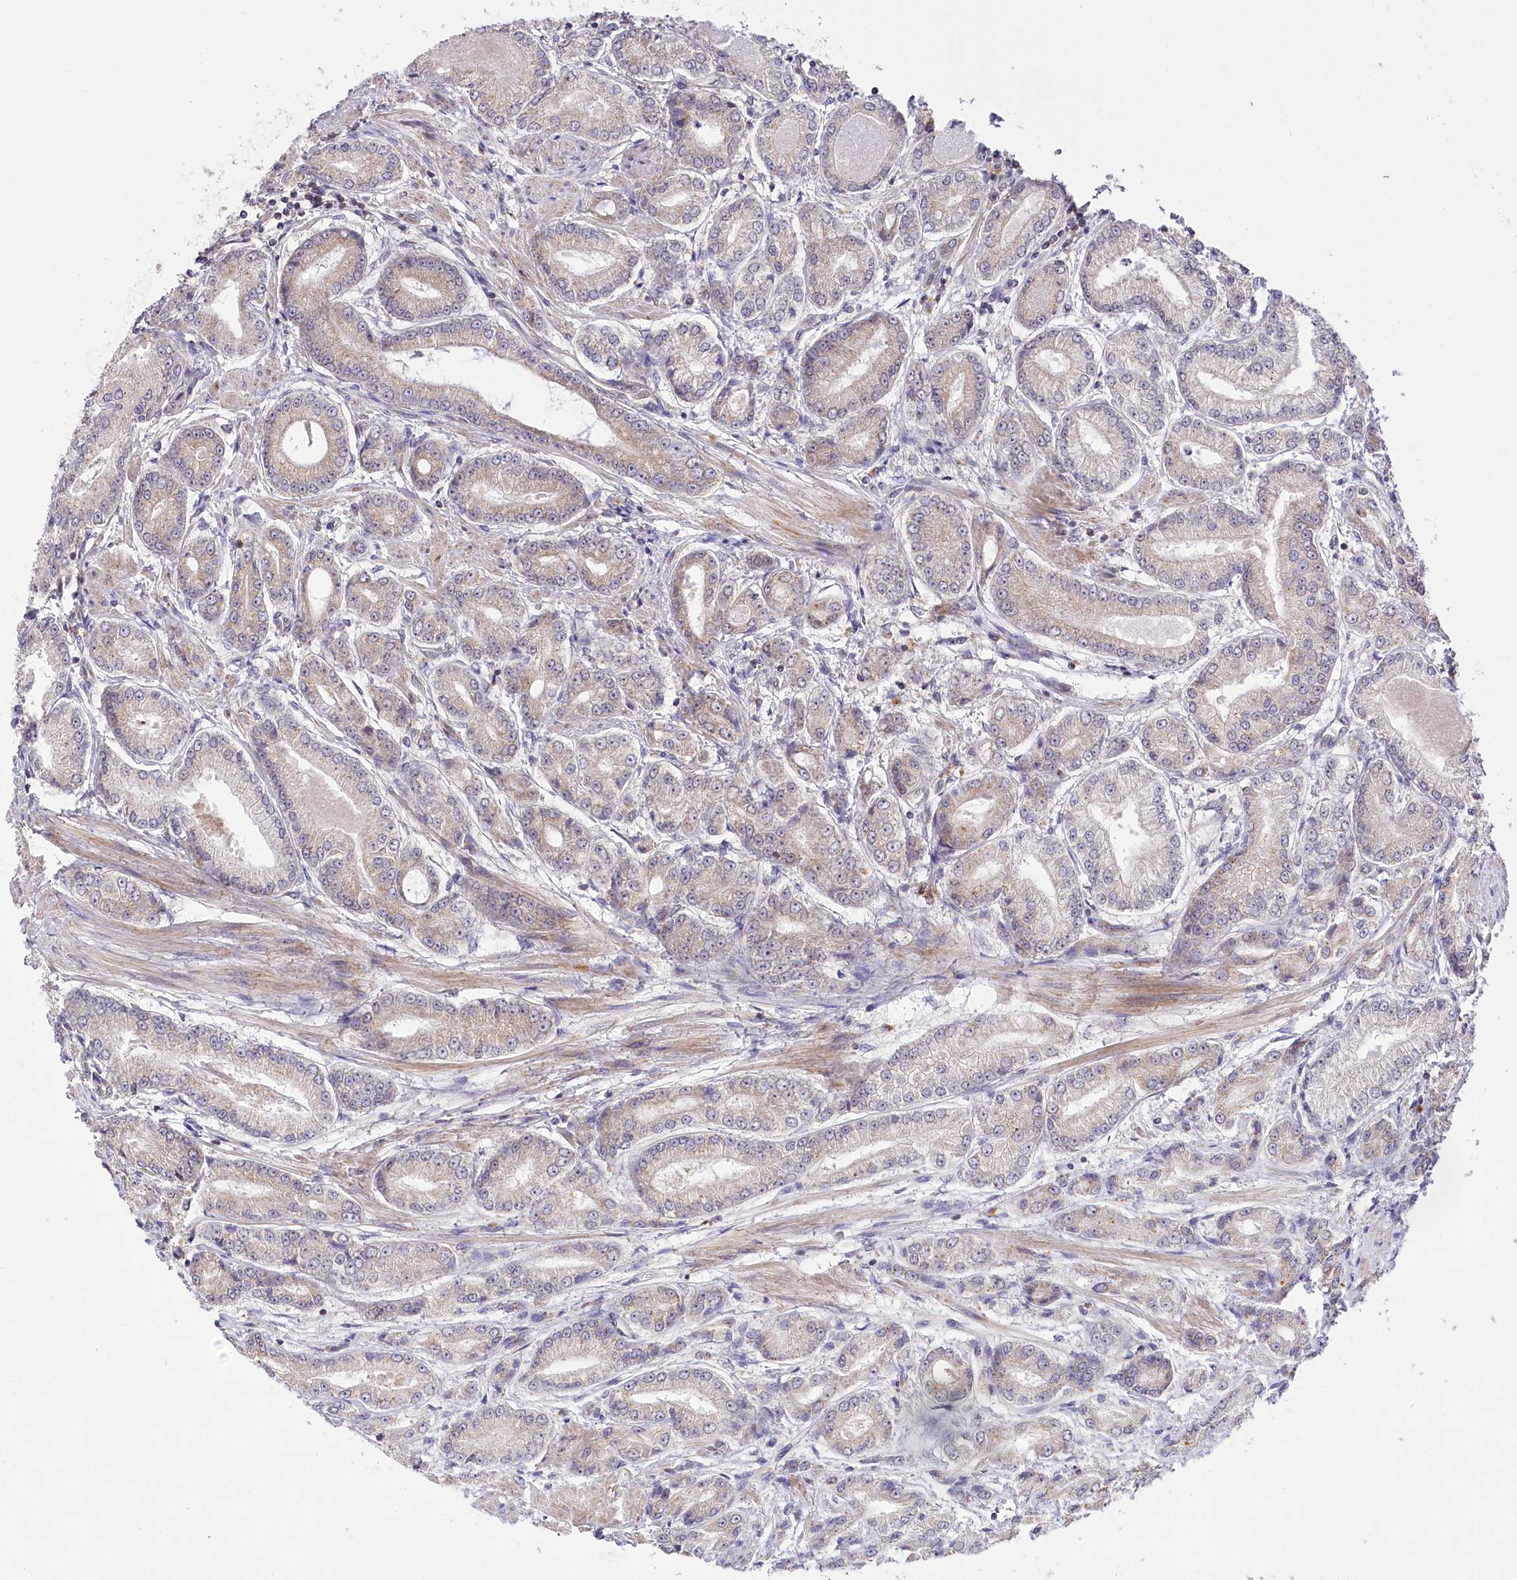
{"staining": {"intensity": "weak", "quantity": "<25%", "location": "cytoplasmic/membranous"}, "tissue": "prostate cancer", "cell_type": "Tumor cells", "image_type": "cancer", "snomed": [{"axis": "morphology", "description": "Adenocarcinoma, High grade"}, {"axis": "topography", "description": "Prostate"}], "caption": "A micrograph of prostate cancer stained for a protein reveals no brown staining in tumor cells.", "gene": "ZMAT2", "patient": {"sex": "male", "age": 59}}